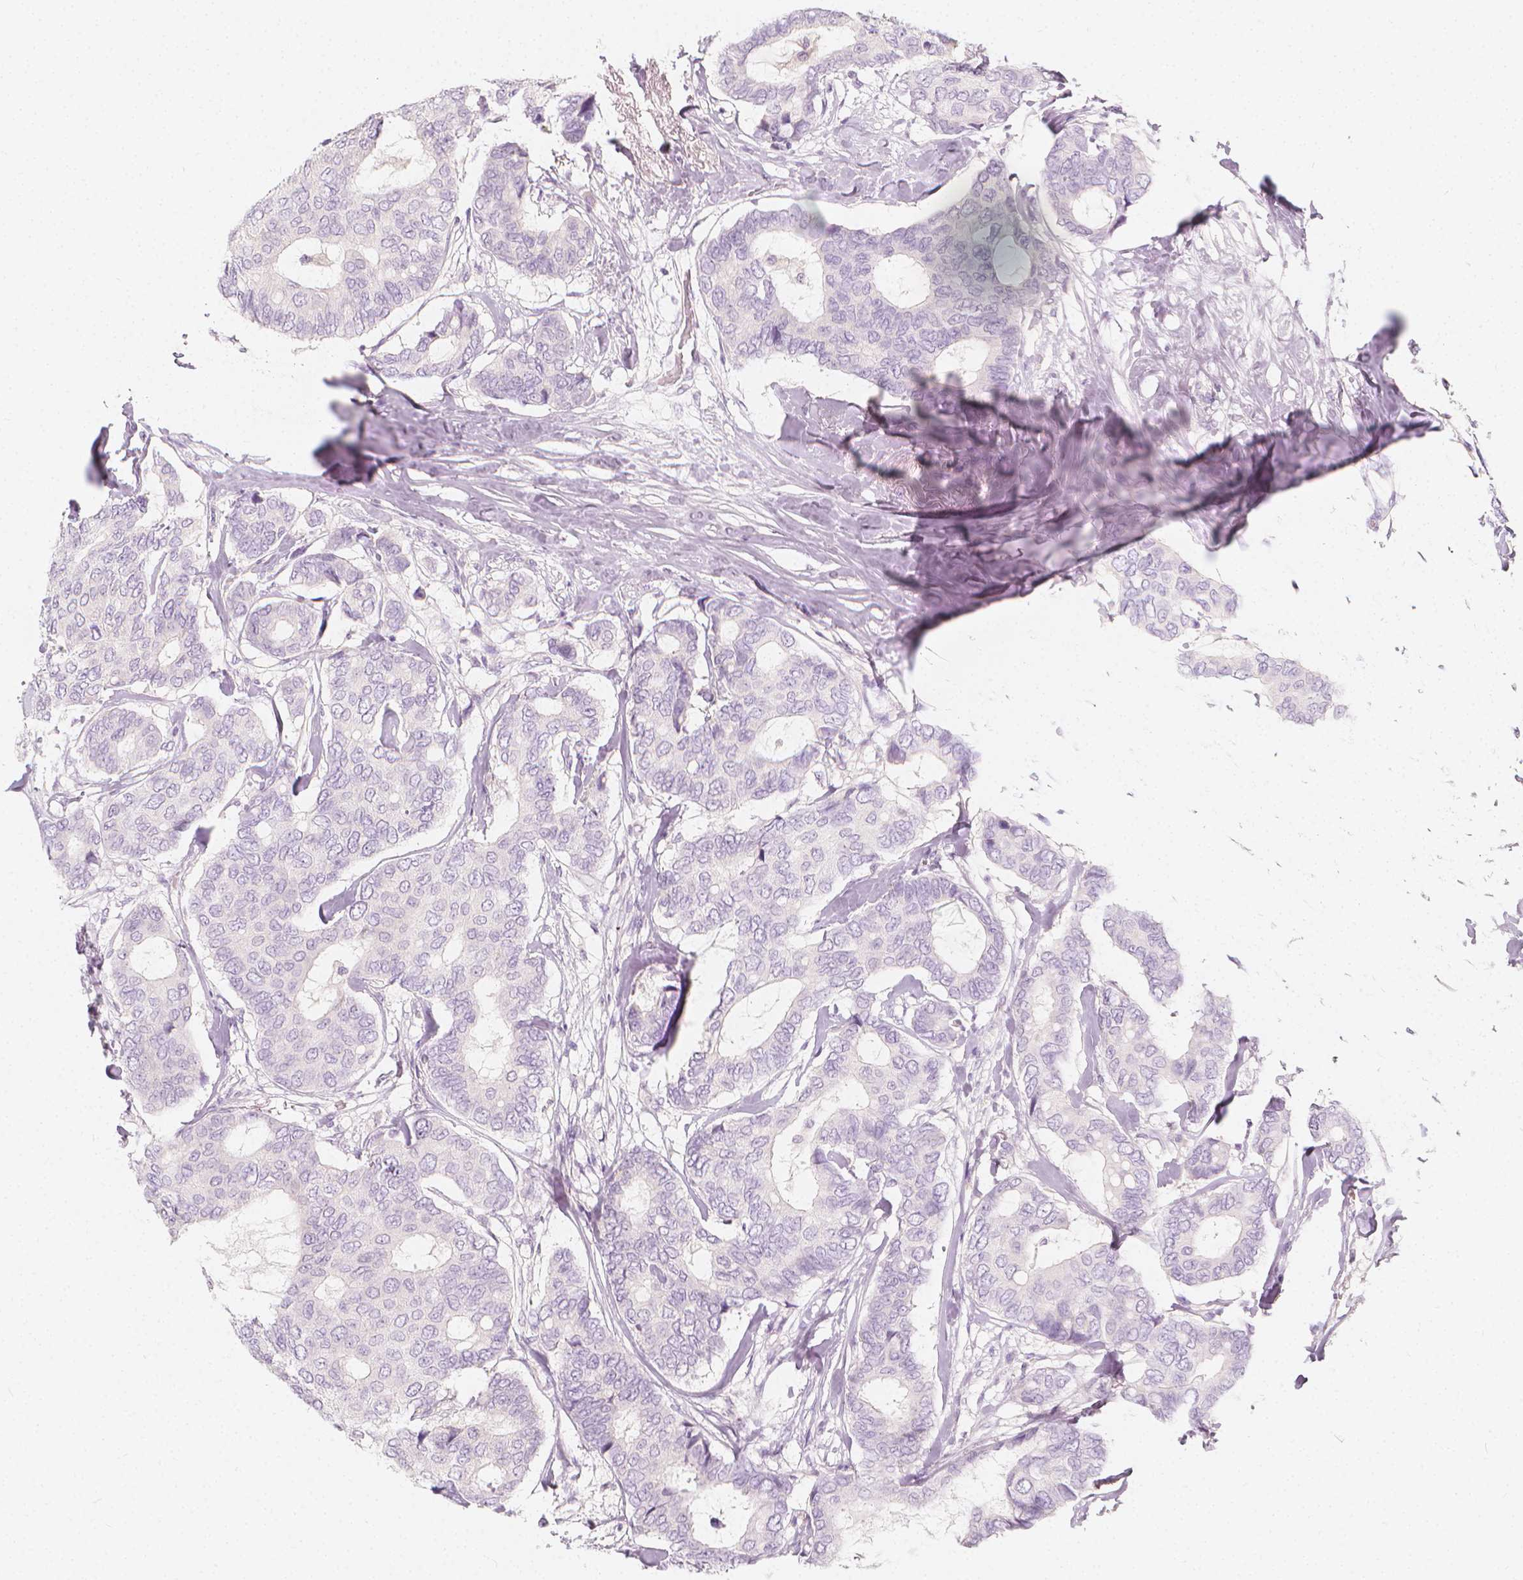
{"staining": {"intensity": "negative", "quantity": "none", "location": "none"}, "tissue": "breast cancer", "cell_type": "Tumor cells", "image_type": "cancer", "snomed": [{"axis": "morphology", "description": "Duct carcinoma"}, {"axis": "topography", "description": "Breast"}], "caption": "High power microscopy micrograph of an IHC photomicrograph of invasive ductal carcinoma (breast), revealing no significant positivity in tumor cells.", "gene": "RBFOX1", "patient": {"sex": "female", "age": 75}}